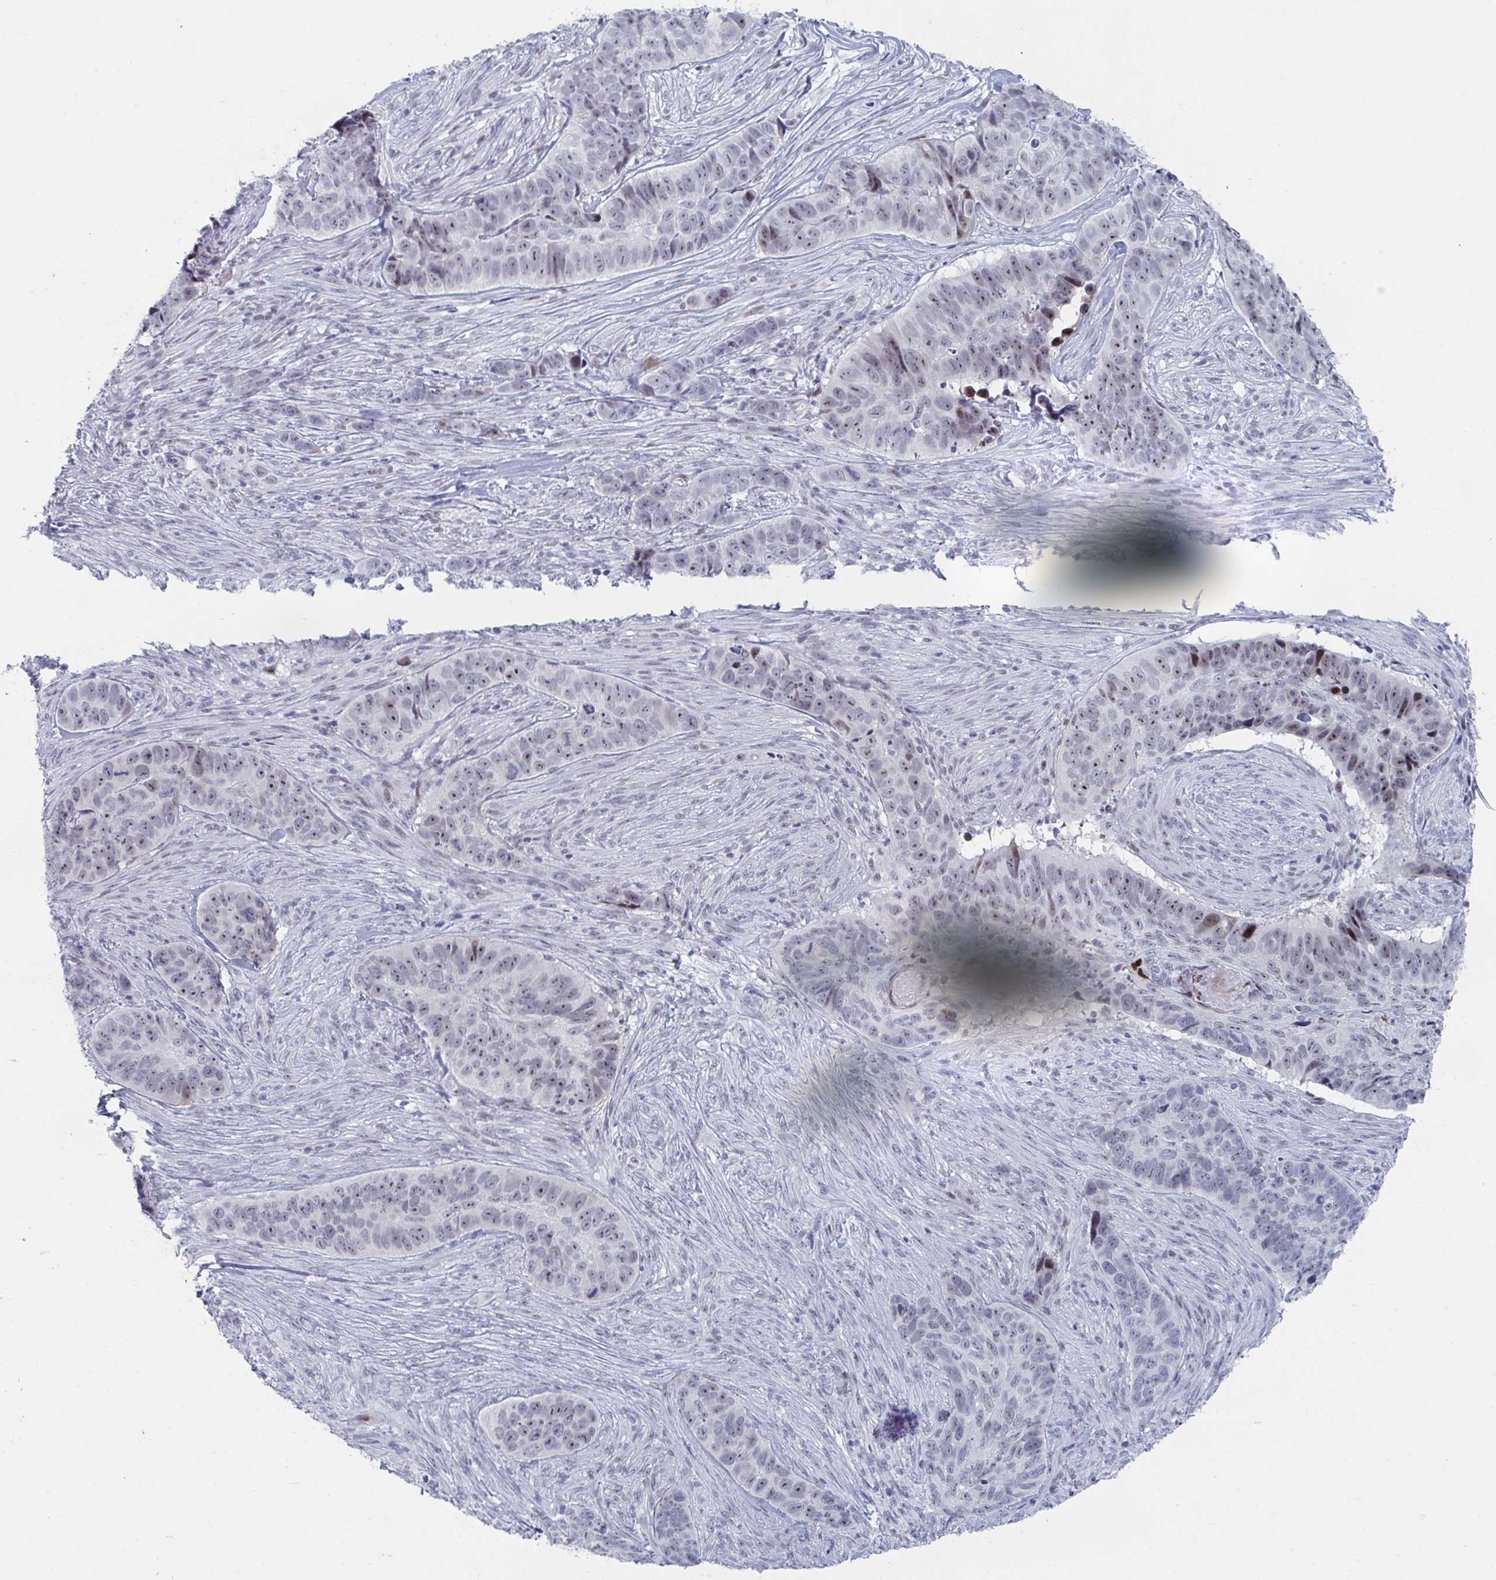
{"staining": {"intensity": "moderate", "quantity": "25%-75%", "location": "nuclear"}, "tissue": "skin cancer", "cell_type": "Tumor cells", "image_type": "cancer", "snomed": [{"axis": "morphology", "description": "Basal cell carcinoma"}, {"axis": "topography", "description": "Skin"}], "caption": "Immunohistochemical staining of skin cancer (basal cell carcinoma) reveals moderate nuclear protein staining in about 25%-75% of tumor cells.", "gene": "NR1H2", "patient": {"sex": "female", "age": 82}}